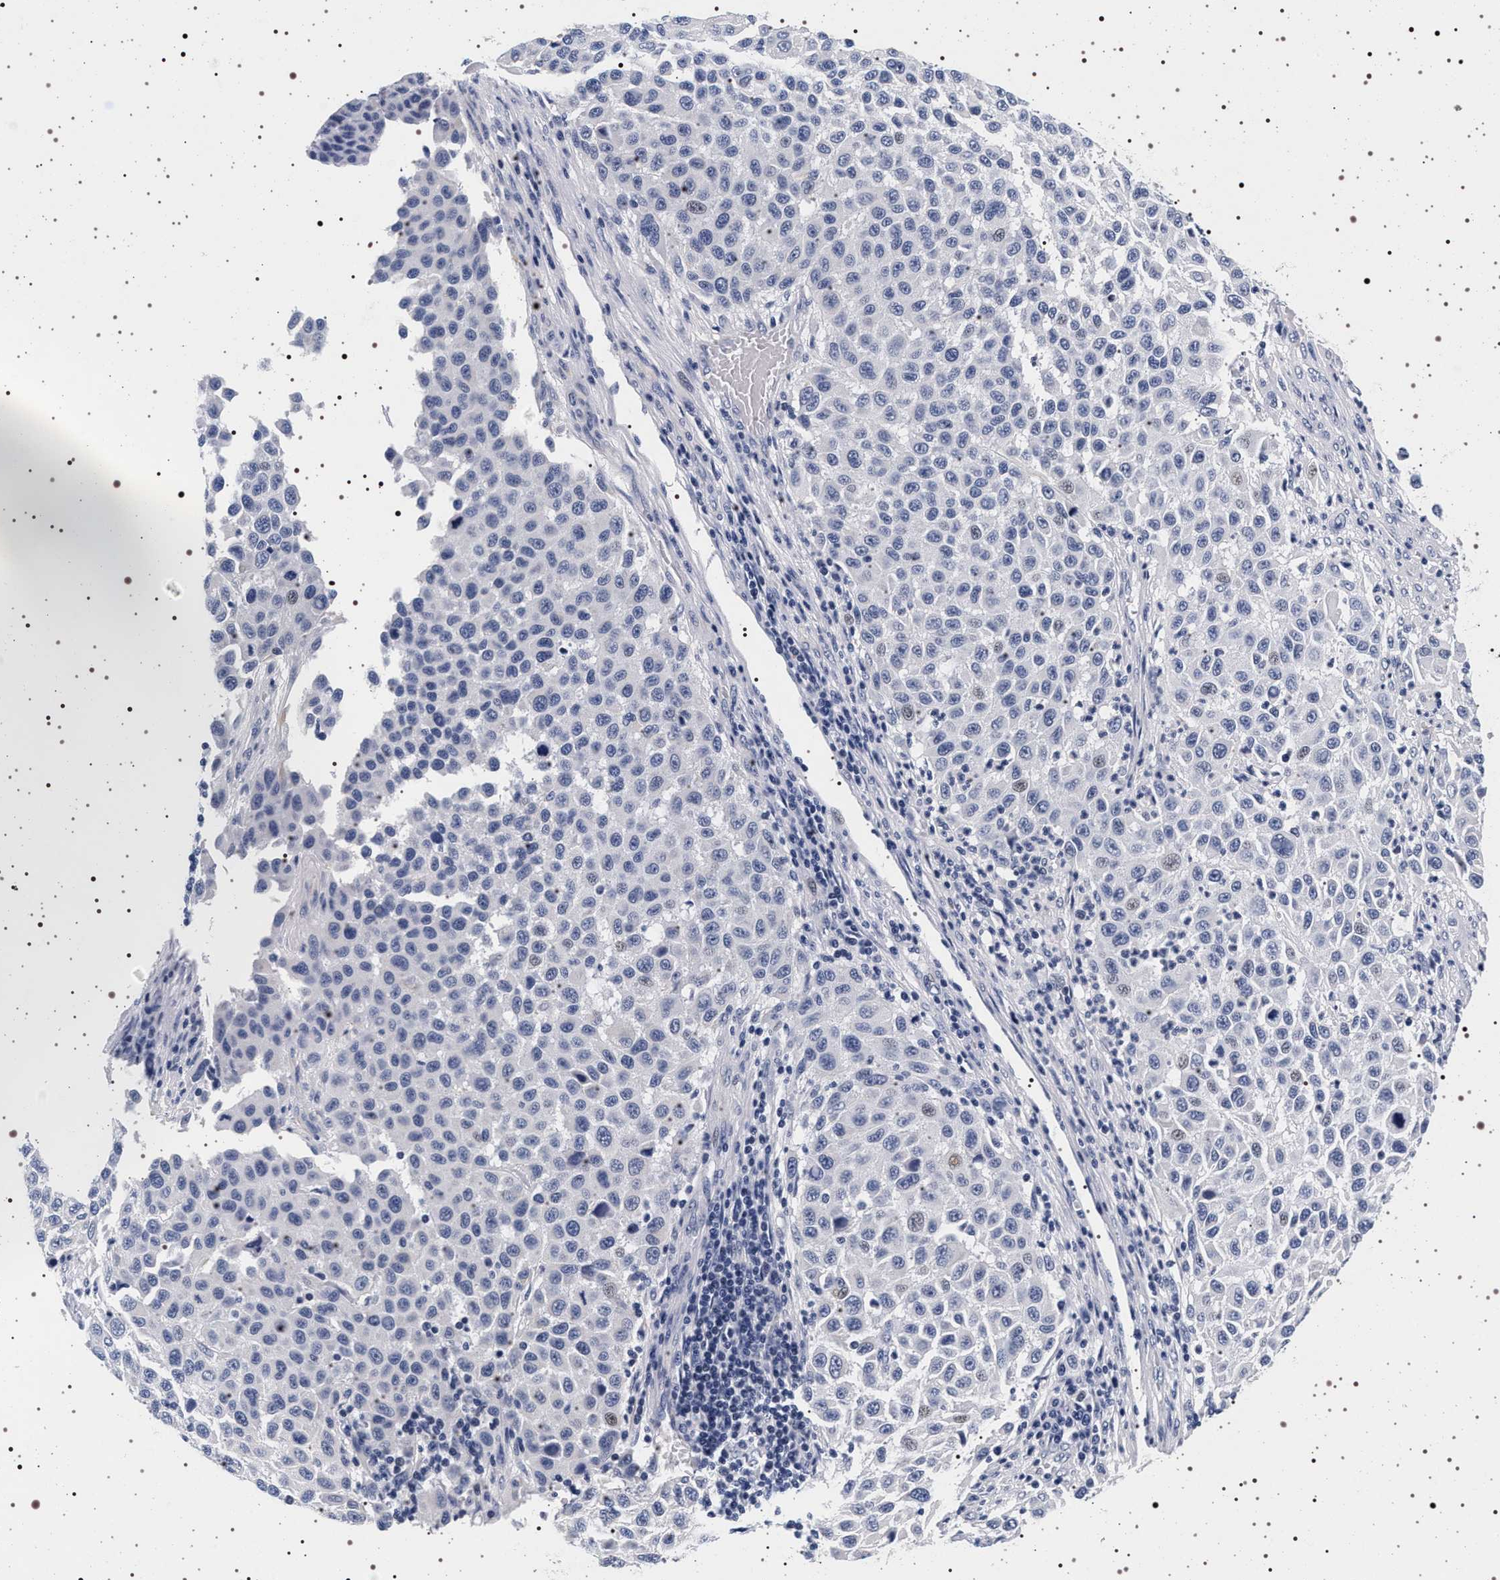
{"staining": {"intensity": "negative", "quantity": "none", "location": "none"}, "tissue": "melanoma", "cell_type": "Tumor cells", "image_type": "cancer", "snomed": [{"axis": "morphology", "description": "Malignant melanoma, Metastatic site"}, {"axis": "topography", "description": "Lymph node"}], "caption": "Immunohistochemistry (IHC) of human melanoma displays no positivity in tumor cells. (Stains: DAB (3,3'-diaminobenzidine) IHC with hematoxylin counter stain, Microscopy: brightfield microscopy at high magnification).", "gene": "SYN1", "patient": {"sex": "male", "age": 61}}